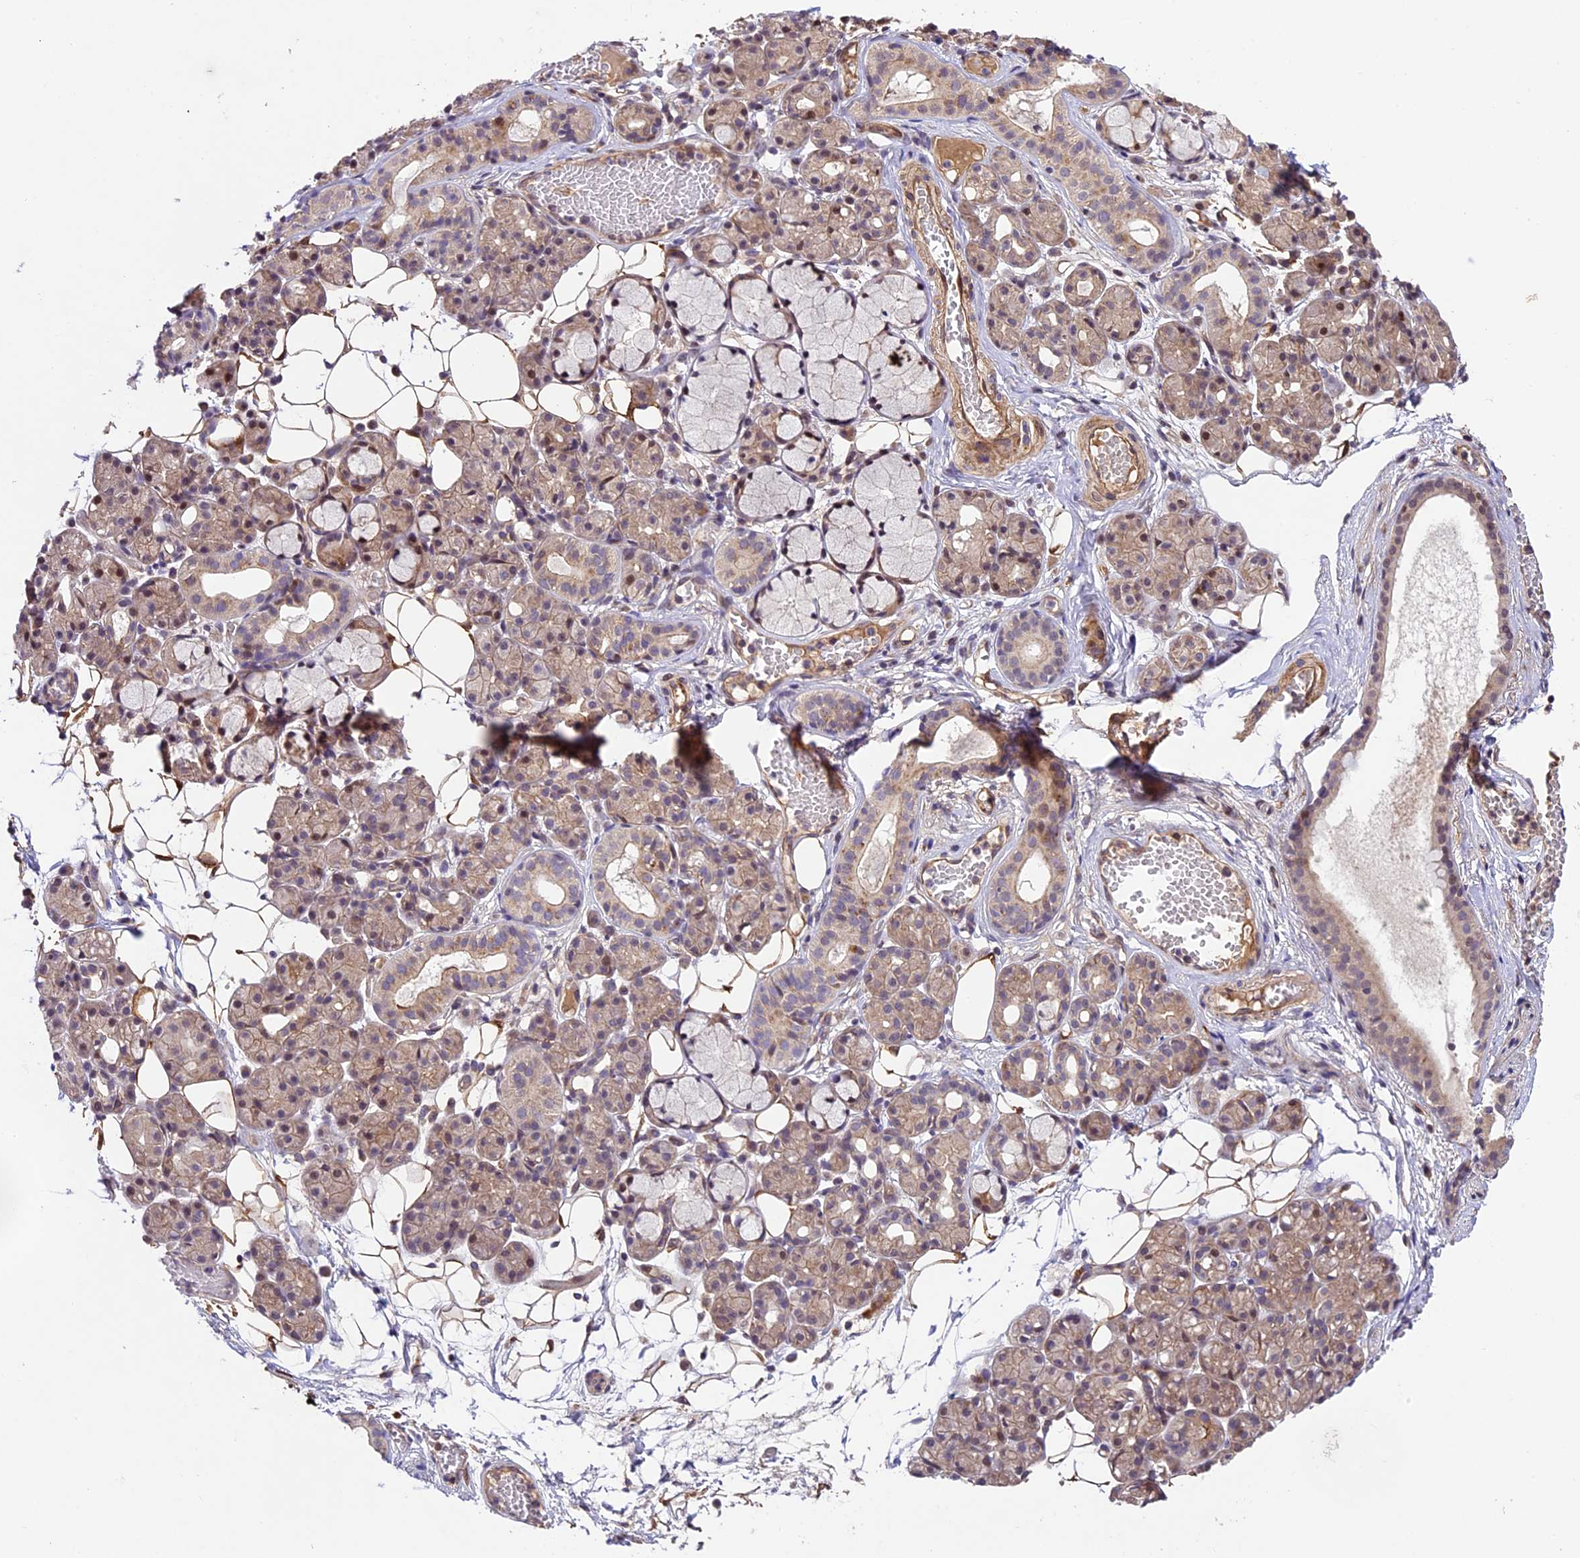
{"staining": {"intensity": "weak", "quantity": "25%-75%", "location": "cytoplasmic/membranous,nuclear"}, "tissue": "salivary gland", "cell_type": "Glandular cells", "image_type": "normal", "snomed": [{"axis": "morphology", "description": "Normal tissue, NOS"}, {"axis": "topography", "description": "Salivary gland"}], "caption": "Salivary gland stained with a protein marker reveals weak staining in glandular cells.", "gene": "CCSER1", "patient": {"sex": "male", "age": 63}}